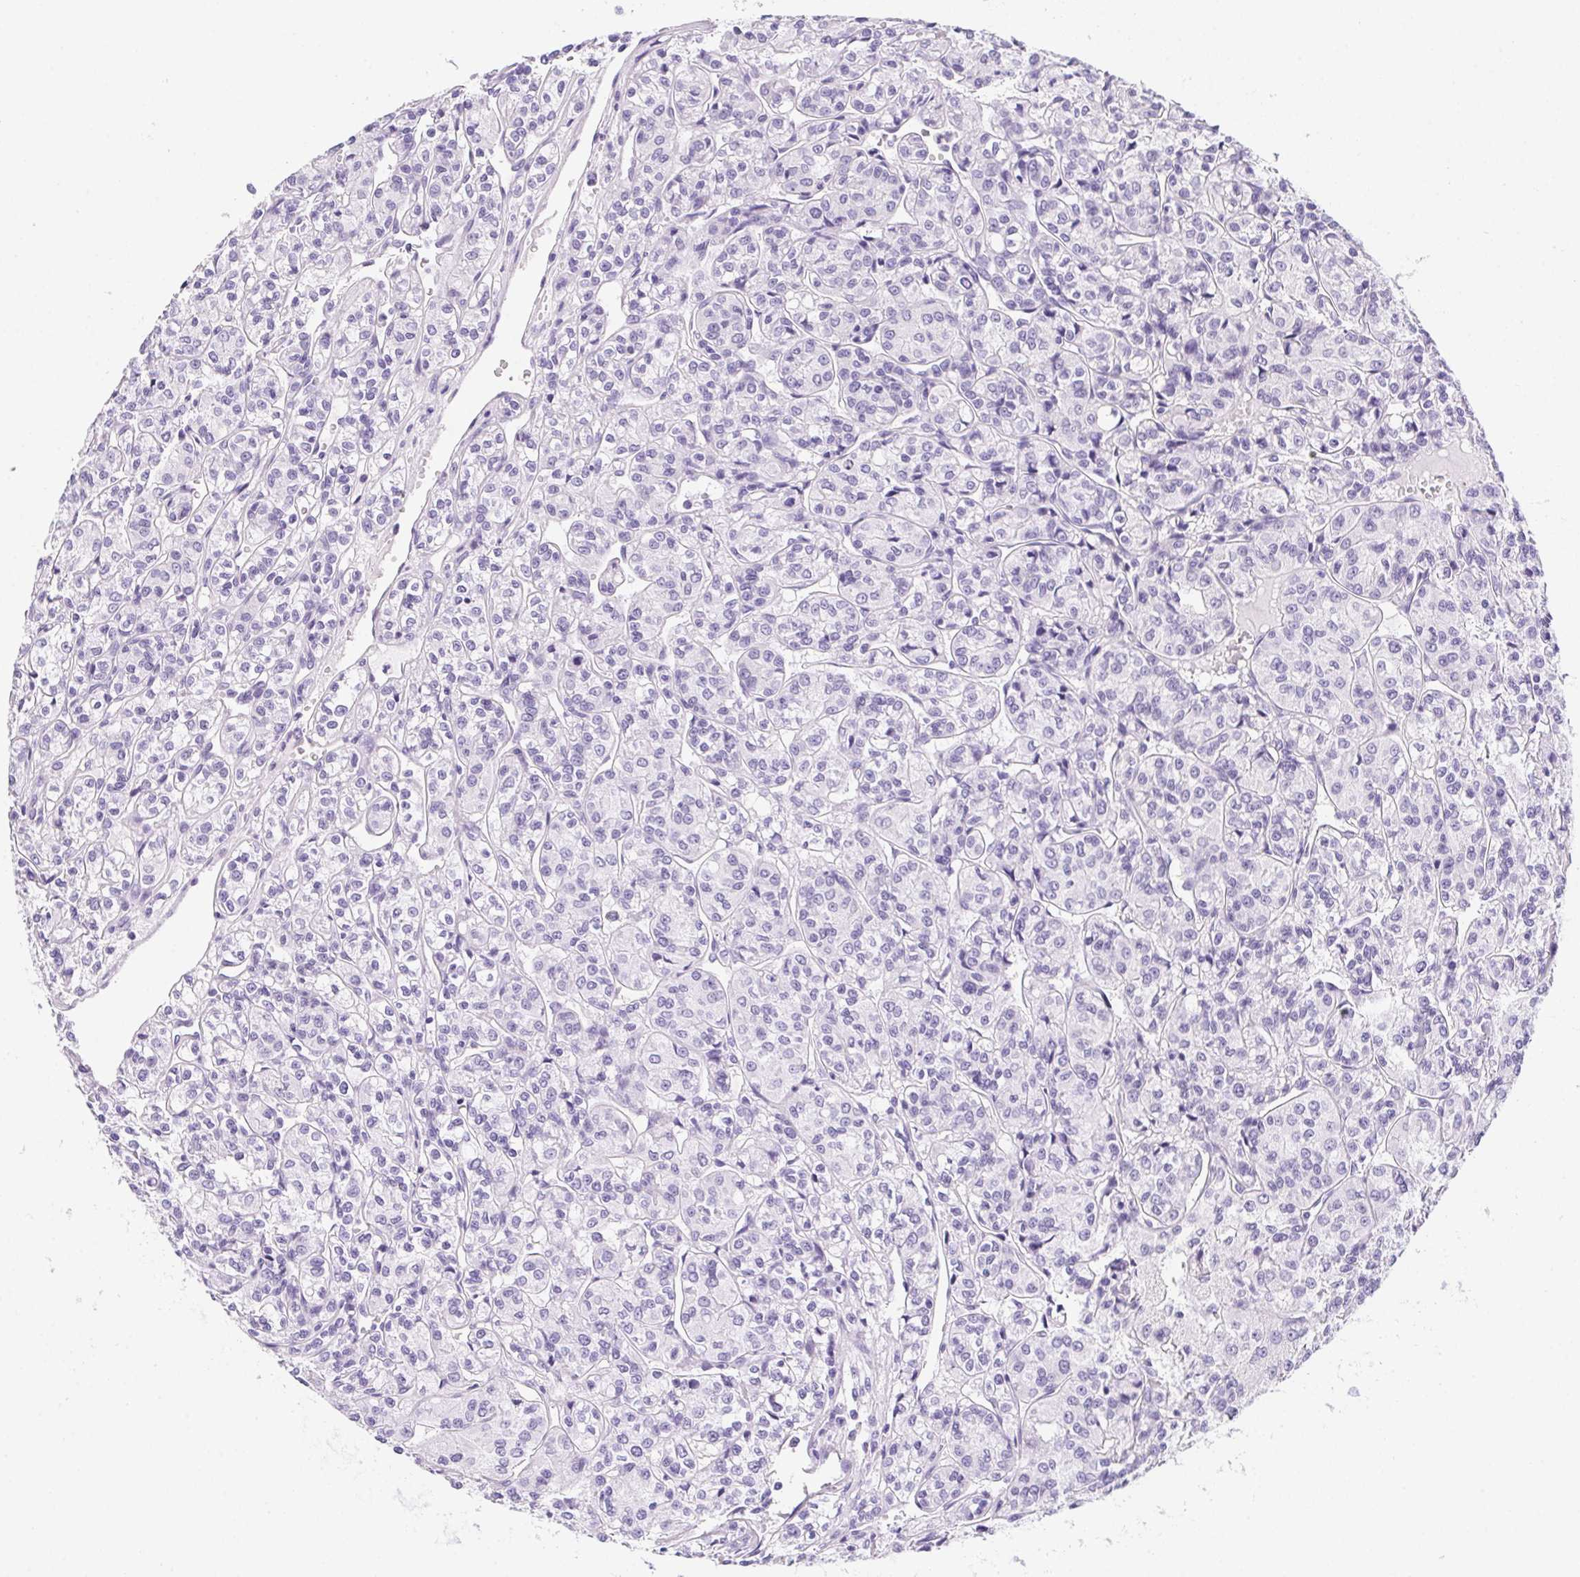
{"staining": {"intensity": "negative", "quantity": "none", "location": "none"}, "tissue": "renal cancer", "cell_type": "Tumor cells", "image_type": "cancer", "snomed": [{"axis": "morphology", "description": "Adenocarcinoma, NOS"}, {"axis": "topography", "description": "Kidney"}], "caption": "Renal adenocarcinoma was stained to show a protein in brown. There is no significant expression in tumor cells.", "gene": "PRKAA1", "patient": {"sex": "male", "age": 36}}